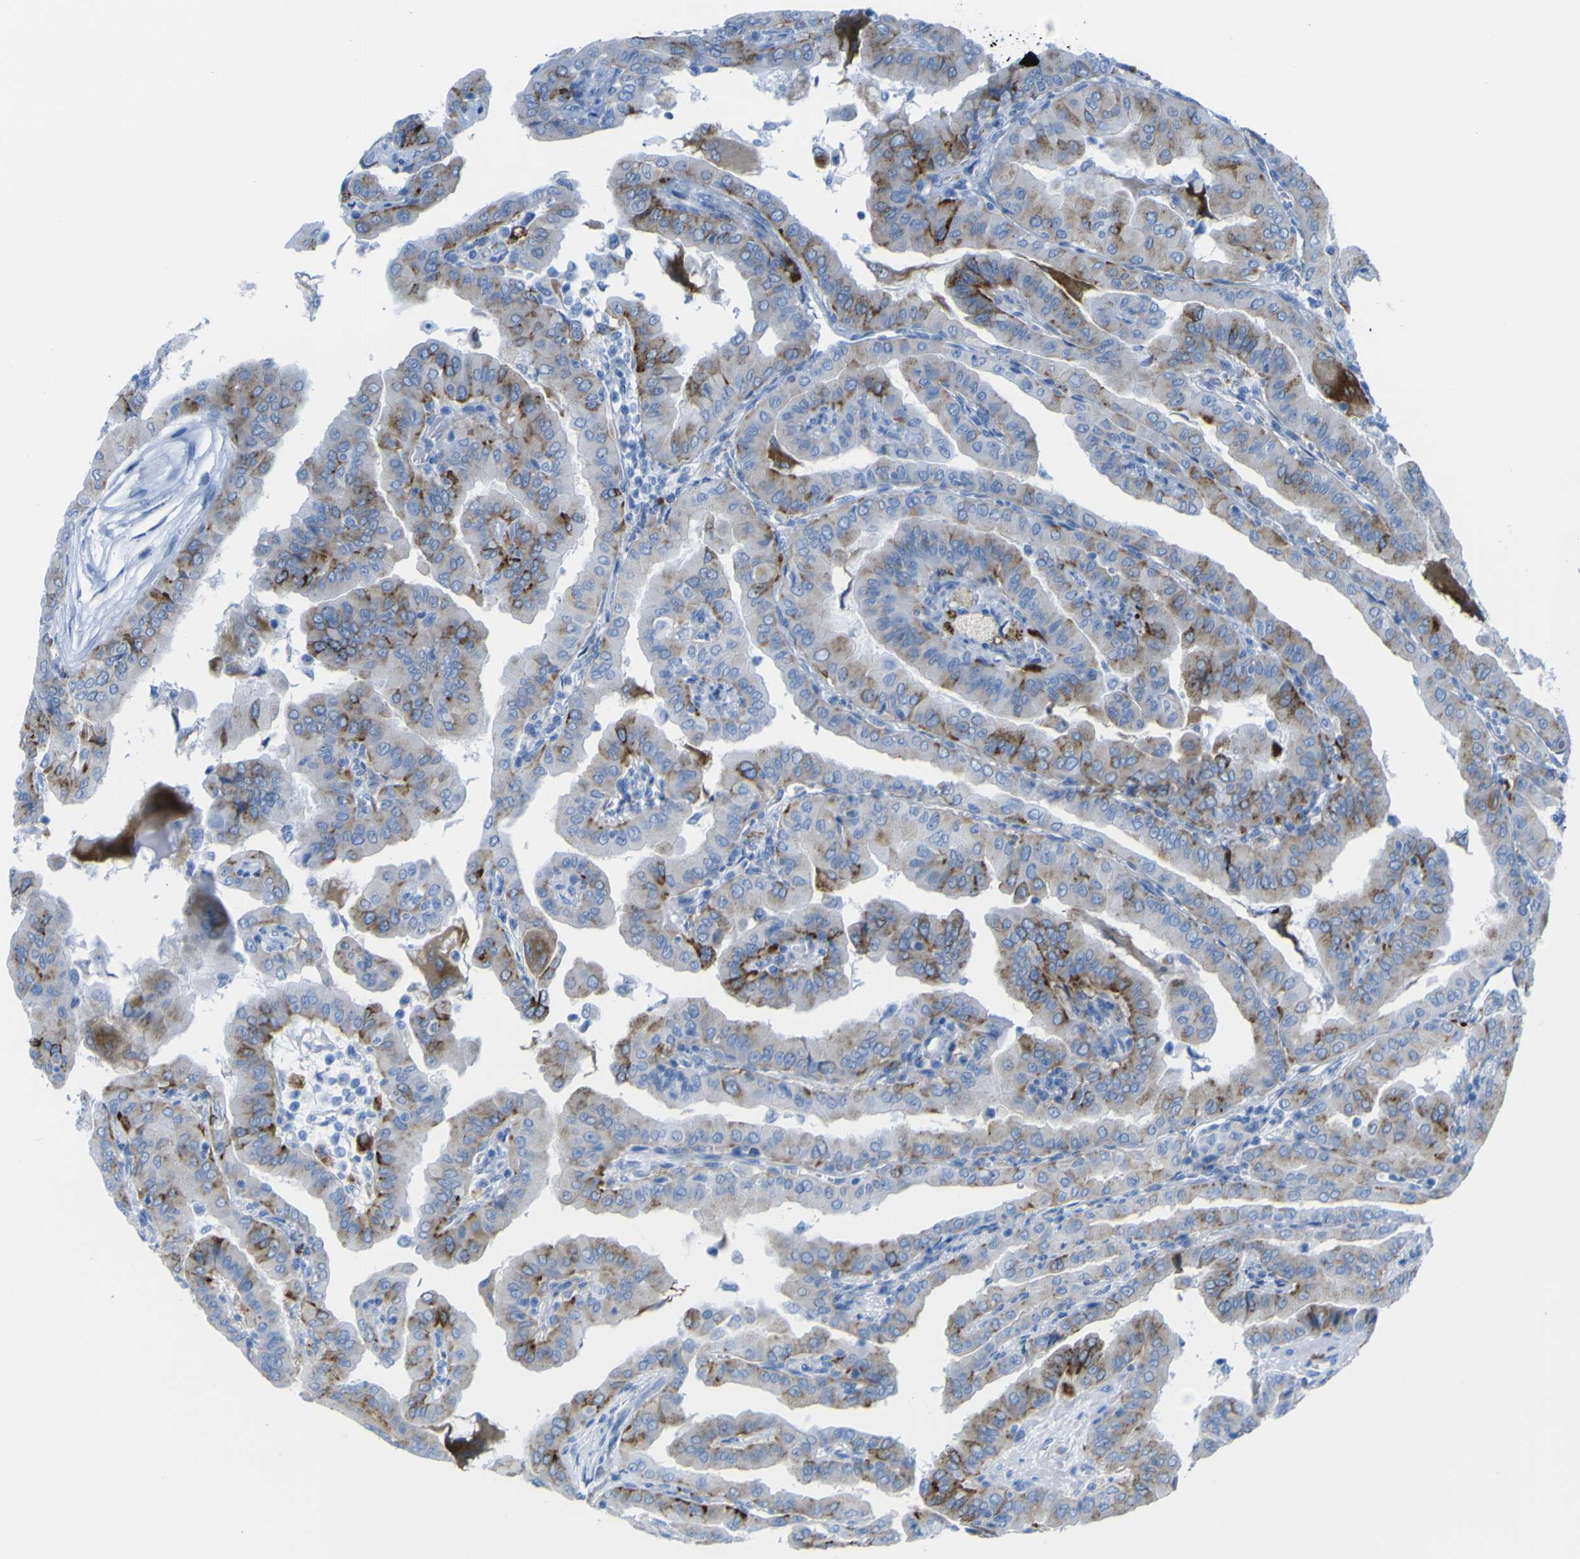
{"staining": {"intensity": "moderate", "quantity": "25%-75%", "location": "cytoplasmic/membranous"}, "tissue": "thyroid cancer", "cell_type": "Tumor cells", "image_type": "cancer", "snomed": [{"axis": "morphology", "description": "Papillary adenocarcinoma, NOS"}, {"axis": "topography", "description": "Thyroid gland"}], "caption": "Brown immunohistochemical staining in thyroid cancer shows moderate cytoplasmic/membranous staining in approximately 25%-75% of tumor cells. (IHC, brightfield microscopy, high magnification).", "gene": "PLD3", "patient": {"sex": "male", "age": 33}}